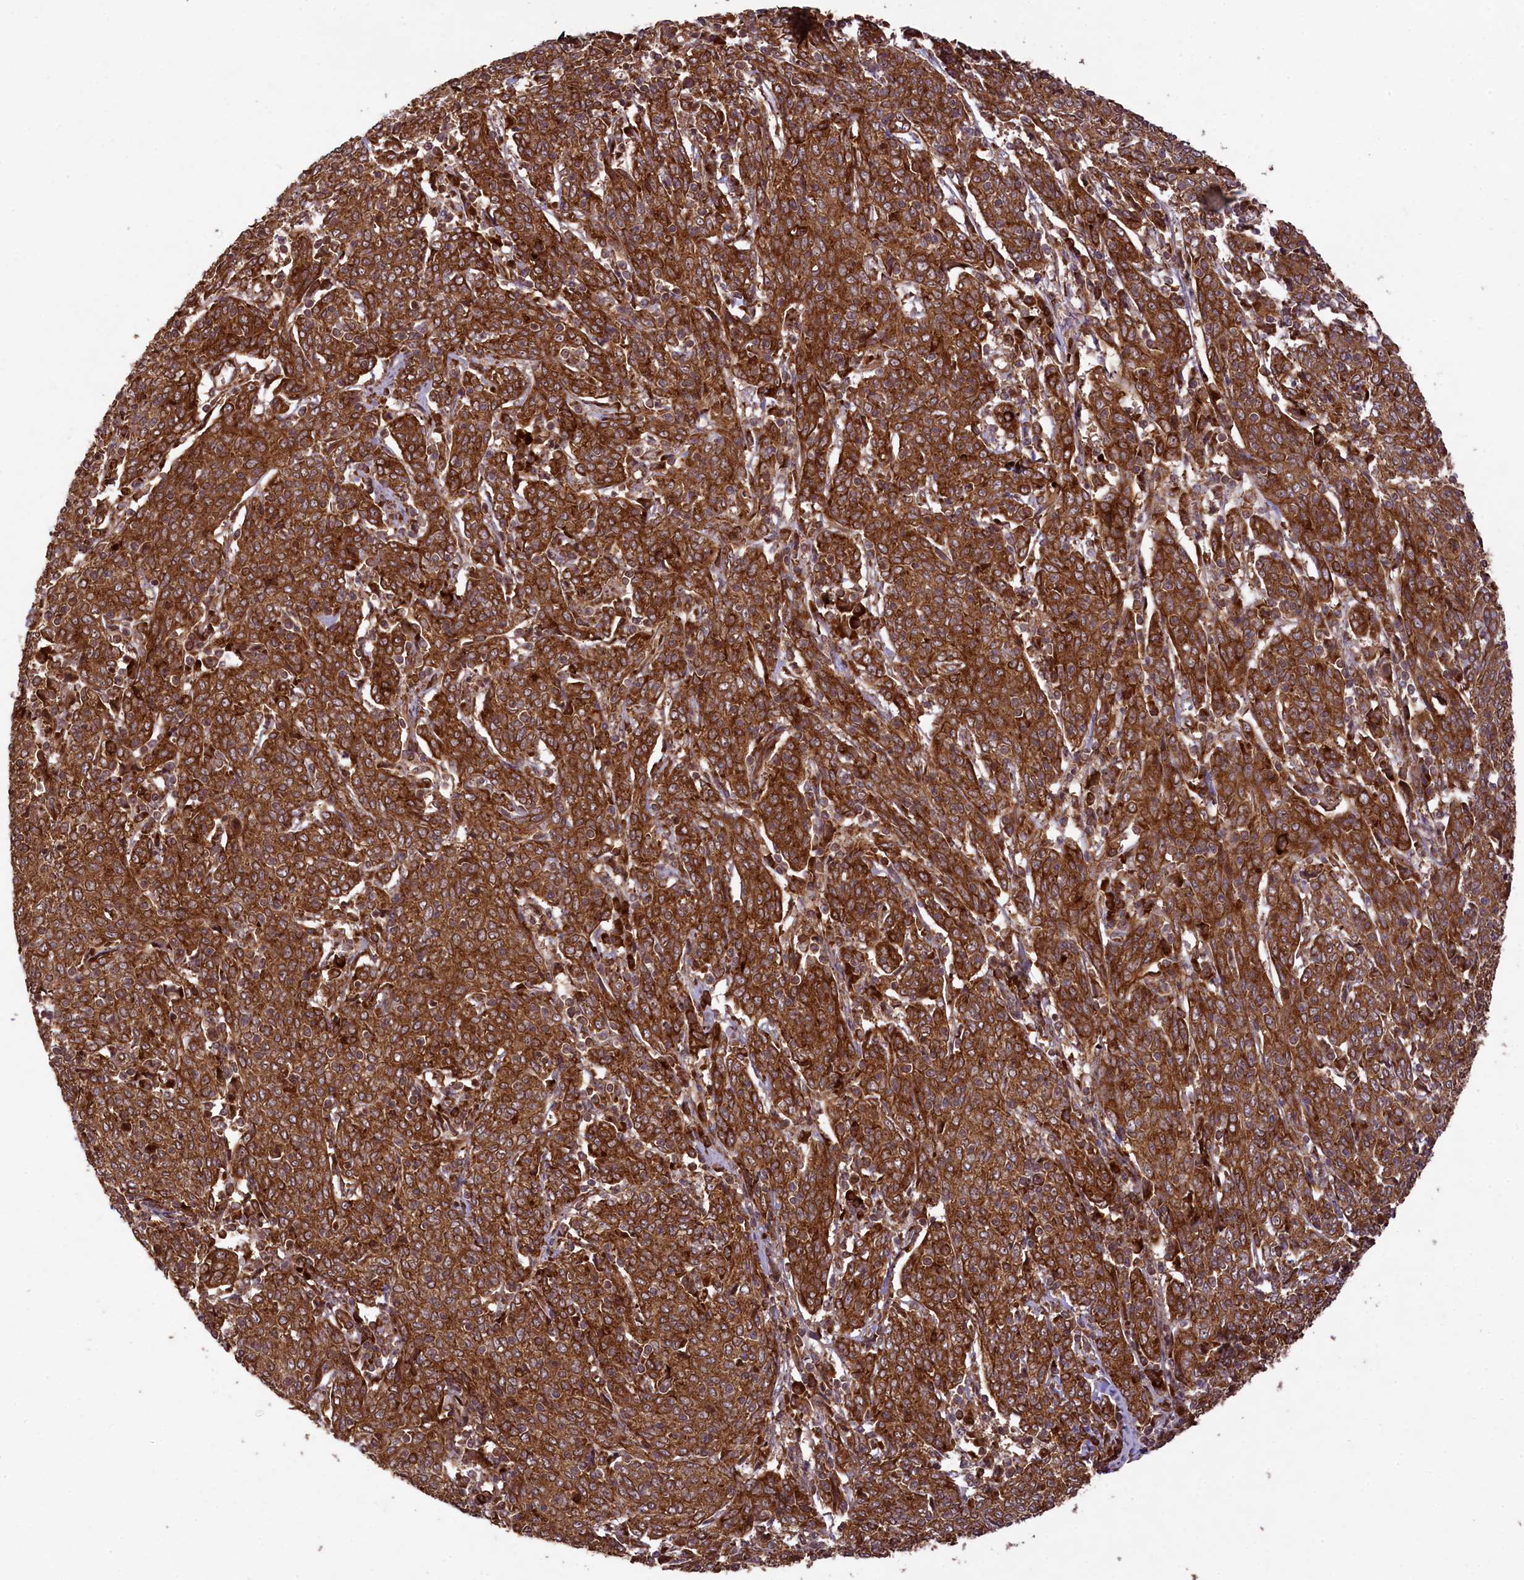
{"staining": {"intensity": "strong", "quantity": ">75%", "location": "cytoplasmic/membranous"}, "tissue": "cervical cancer", "cell_type": "Tumor cells", "image_type": "cancer", "snomed": [{"axis": "morphology", "description": "Squamous cell carcinoma, NOS"}, {"axis": "topography", "description": "Cervix"}], "caption": "A histopathology image of cervical squamous cell carcinoma stained for a protein shows strong cytoplasmic/membranous brown staining in tumor cells. The staining is performed using DAB brown chromogen to label protein expression. The nuclei are counter-stained blue using hematoxylin.", "gene": "LARP4", "patient": {"sex": "female", "age": 67}}